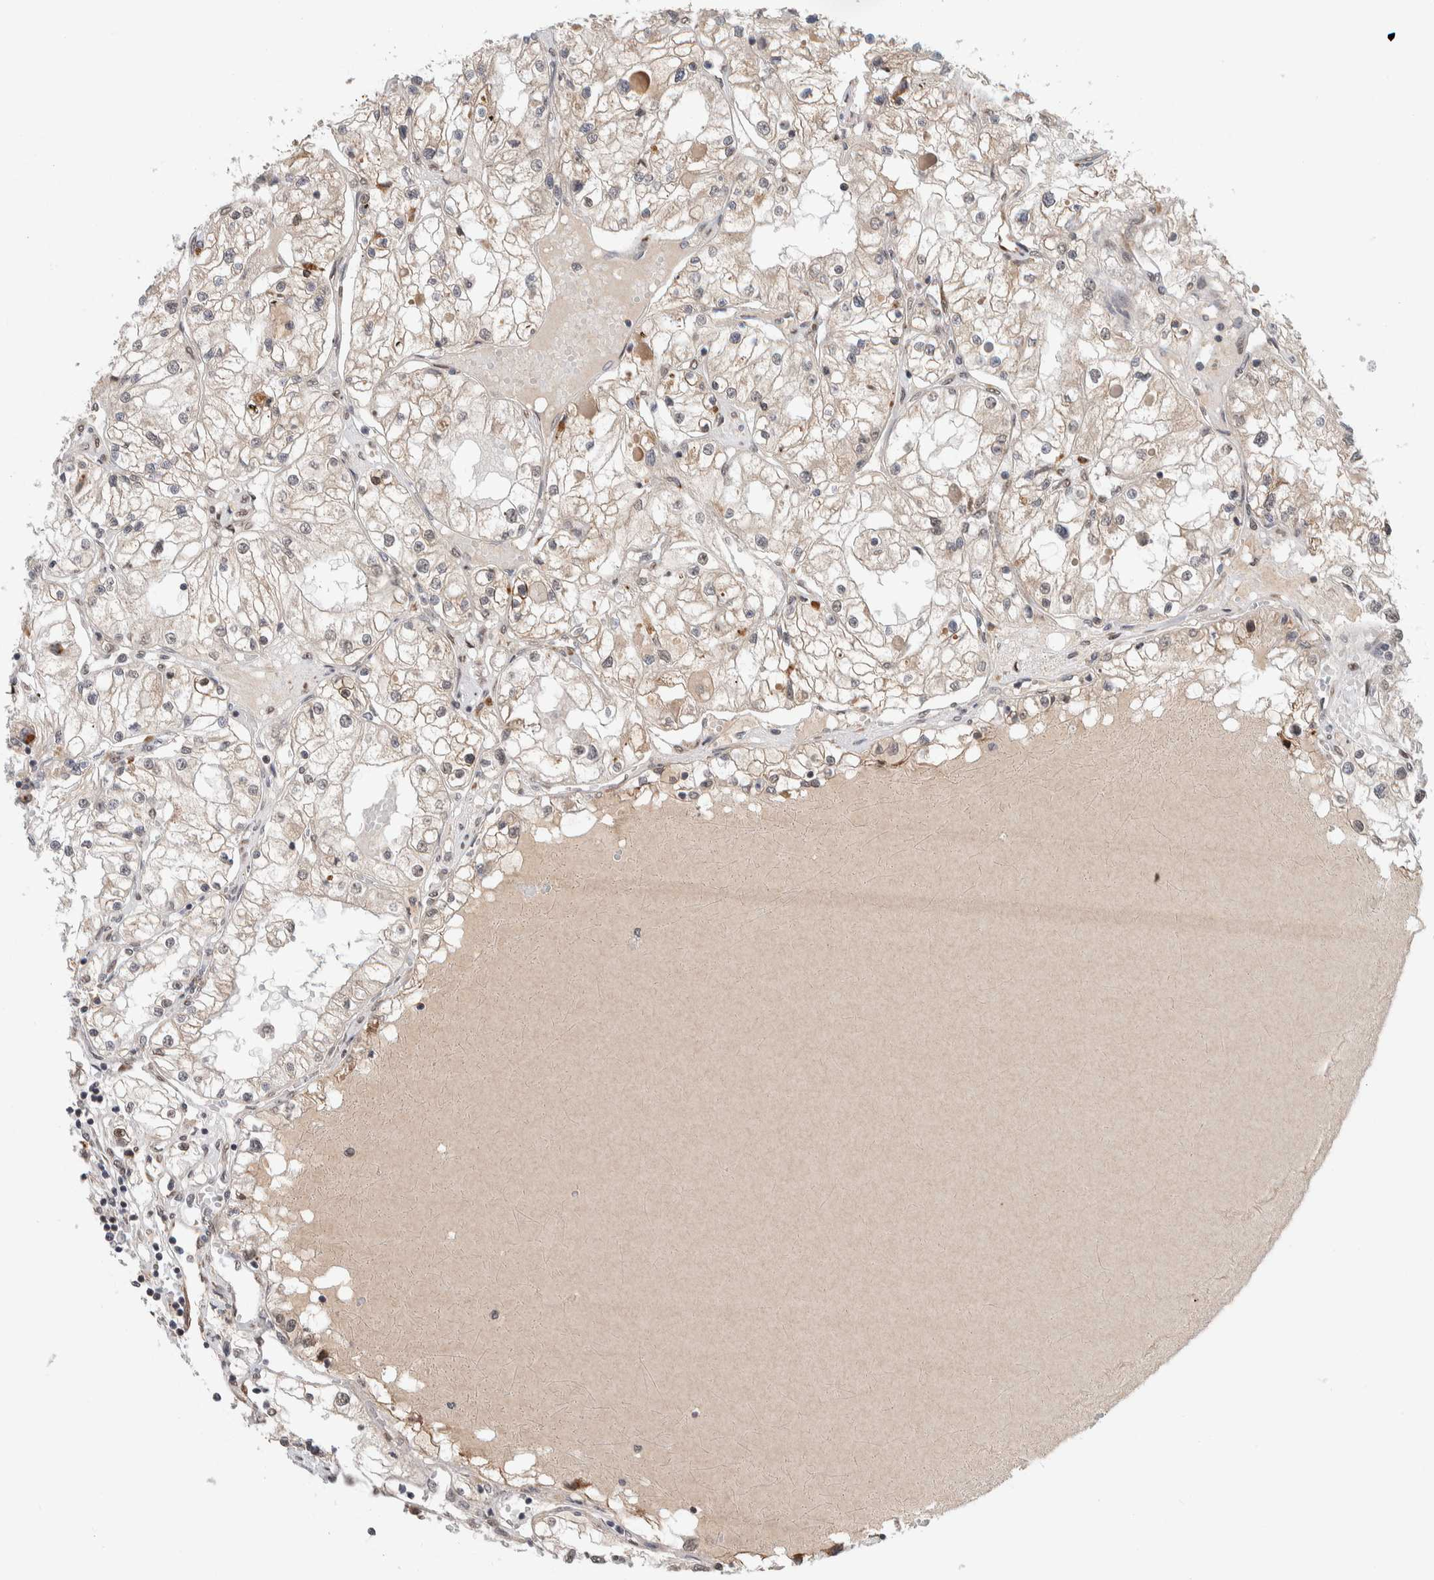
{"staining": {"intensity": "weak", "quantity": "25%-75%", "location": "cytoplasmic/membranous"}, "tissue": "renal cancer", "cell_type": "Tumor cells", "image_type": "cancer", "snomed": [{"axis": "morphology", "description": "Adenocarcinoma, NOS"}, {"axis": "topography", "description": "Kidney"}], "caption": "Immunohistochemistry of human adenocarcinoma (renal) shows low levels of weak cytoplasmic/membranous expression in about 25%-75% of tumor cells. (DAB (3,3'-diaminobenzidine) IHC, brown staining for protein, blue staining for nuclei).", "gene": "TNRC18", "patient": {"sex": "male", "age": 68}}